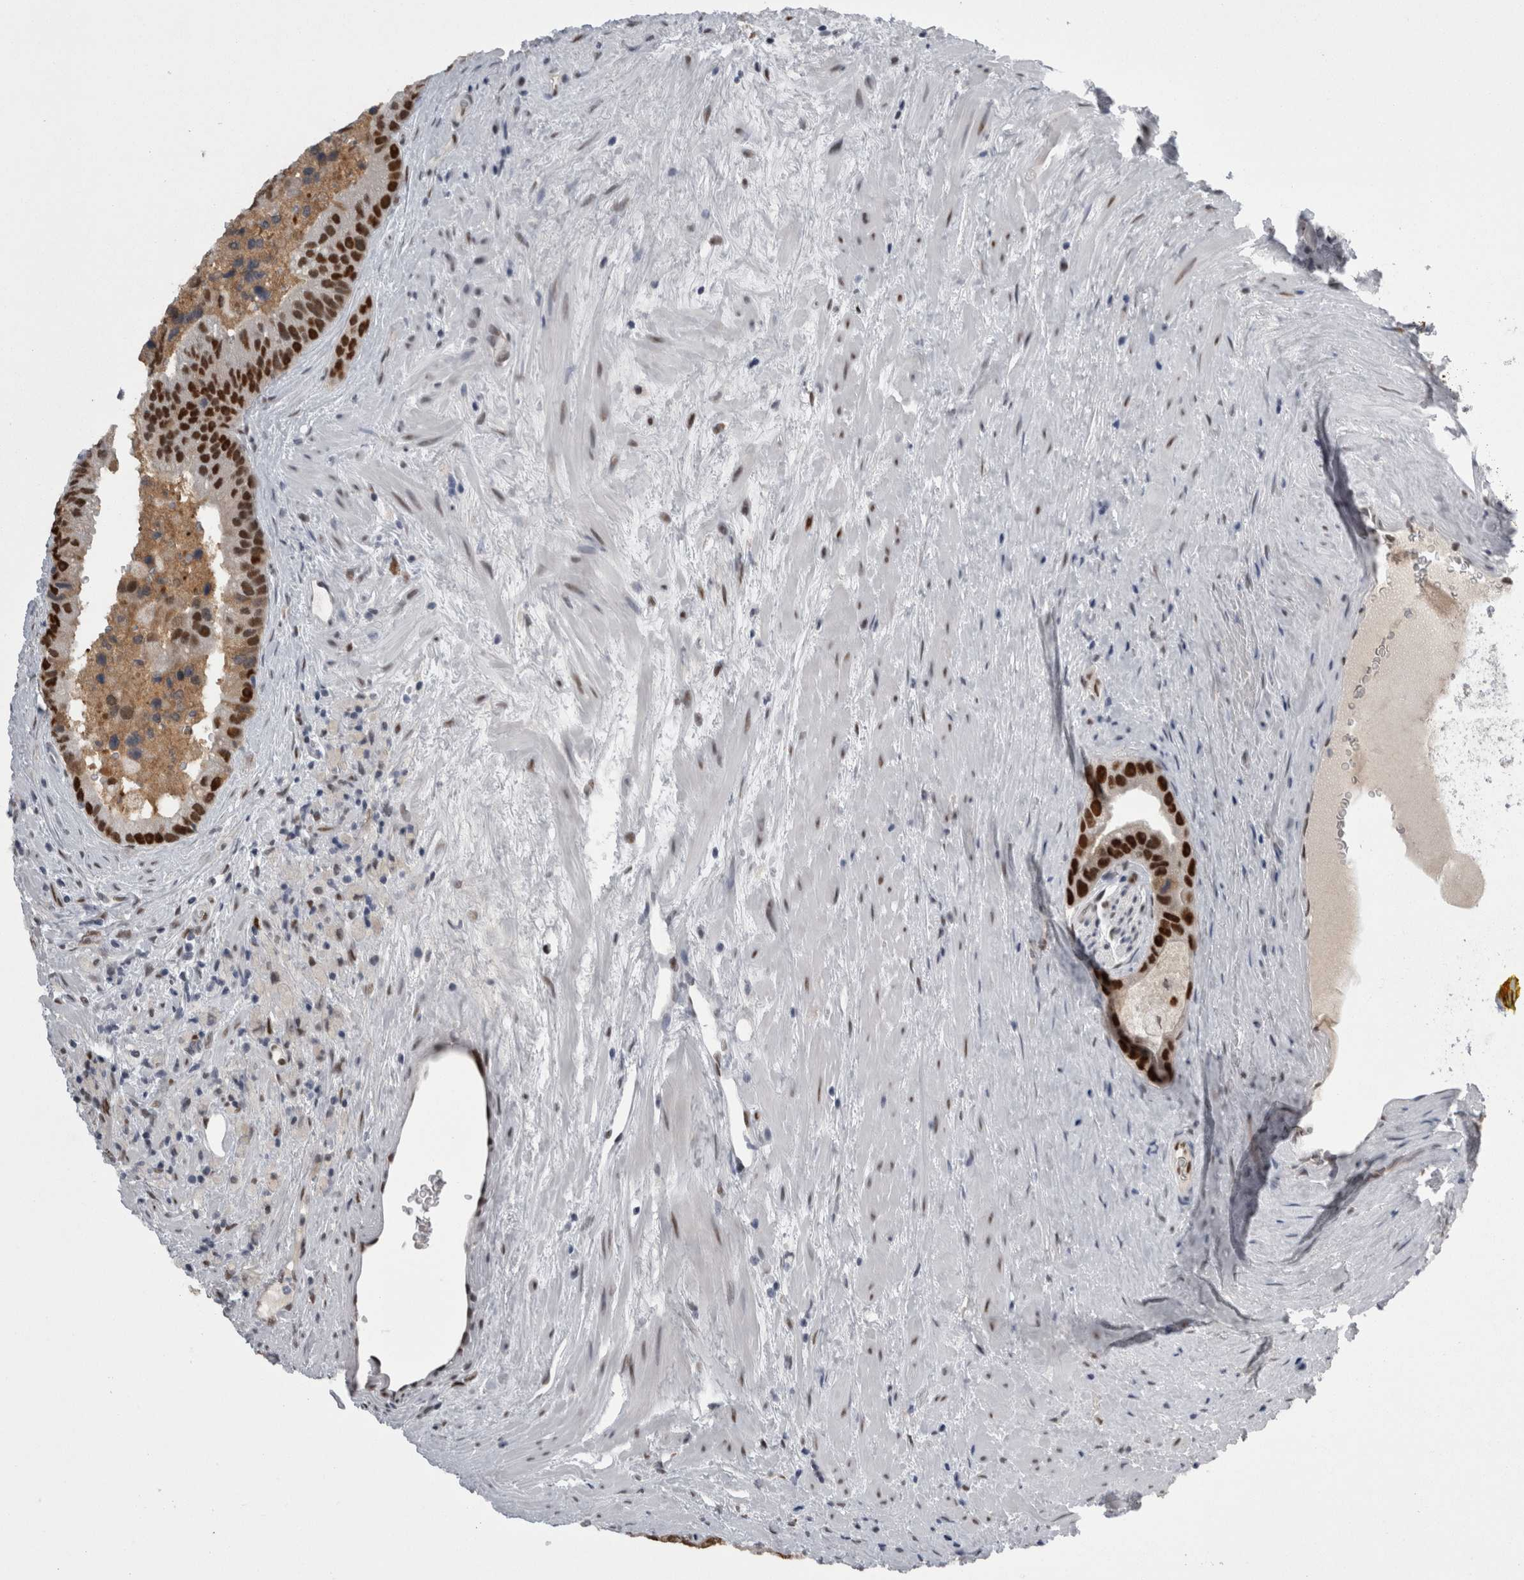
{"staining": {"intensity": "strong", "quantity": ">75%", "location": "nuclear"}, "tissue": "prostate cancer", "cell_type": "Tumor cells", "image_type": "cancer", "snomed": [{"axis": "morphology", "description": "Adenocarcinoma, High grade"}, {"axis": "topography", "description": "Prostate"}], "caption": "Immunohistochemical staining of human prostate adenocarcinoma (high-grade) demonstrates strong nuclear protein expression in approximately >75% of tumor cells. Using DAB (3,3'-diaminobenzidine) (brown) and hematoxylin (blue) stains, captured at high magnification using brightfield microscopy.", "gene": "C1orf54", "patient": {"sex": "male", "age": 70}}